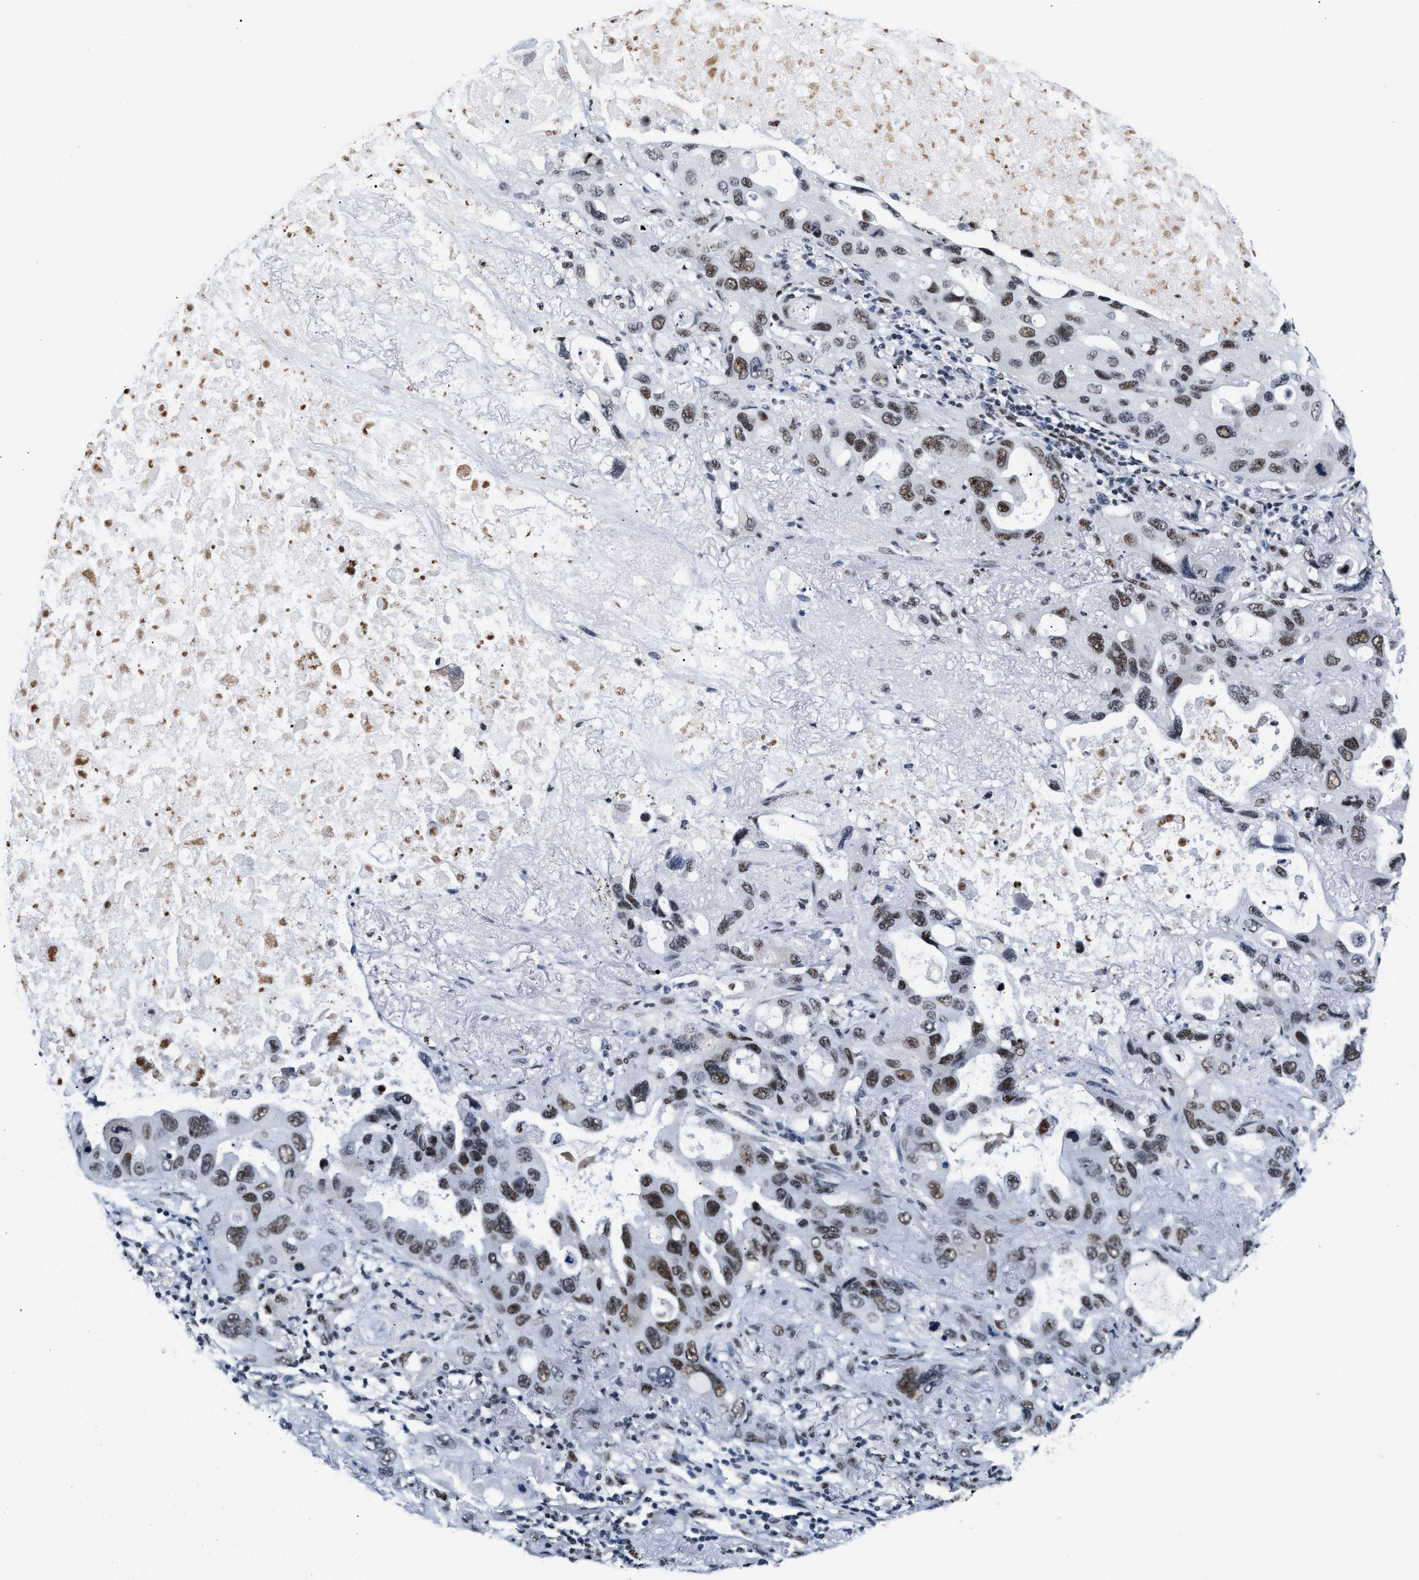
{"staining": {"intensity": "moderate", "quantity": "25%-75%", "location": "nuclear"}, "tissue": "lung cancer", "cell_type": "Tumor cells", "image_type": "cancer", "snomed": [{"axis": "morphology", "description": "Squamous cell carcinoma, NOS"}, {"axis": "topography", "description": "Lung"}], "caption": "A photomicrograph of human lung cancer stained for a protein reveals moderate nuclear brown staining in tumor cells. The protein is shown in brown color, while the nuclei are stained blue.", "gene": "RAD50", "patient": {"sex": "female", "age": 73}}